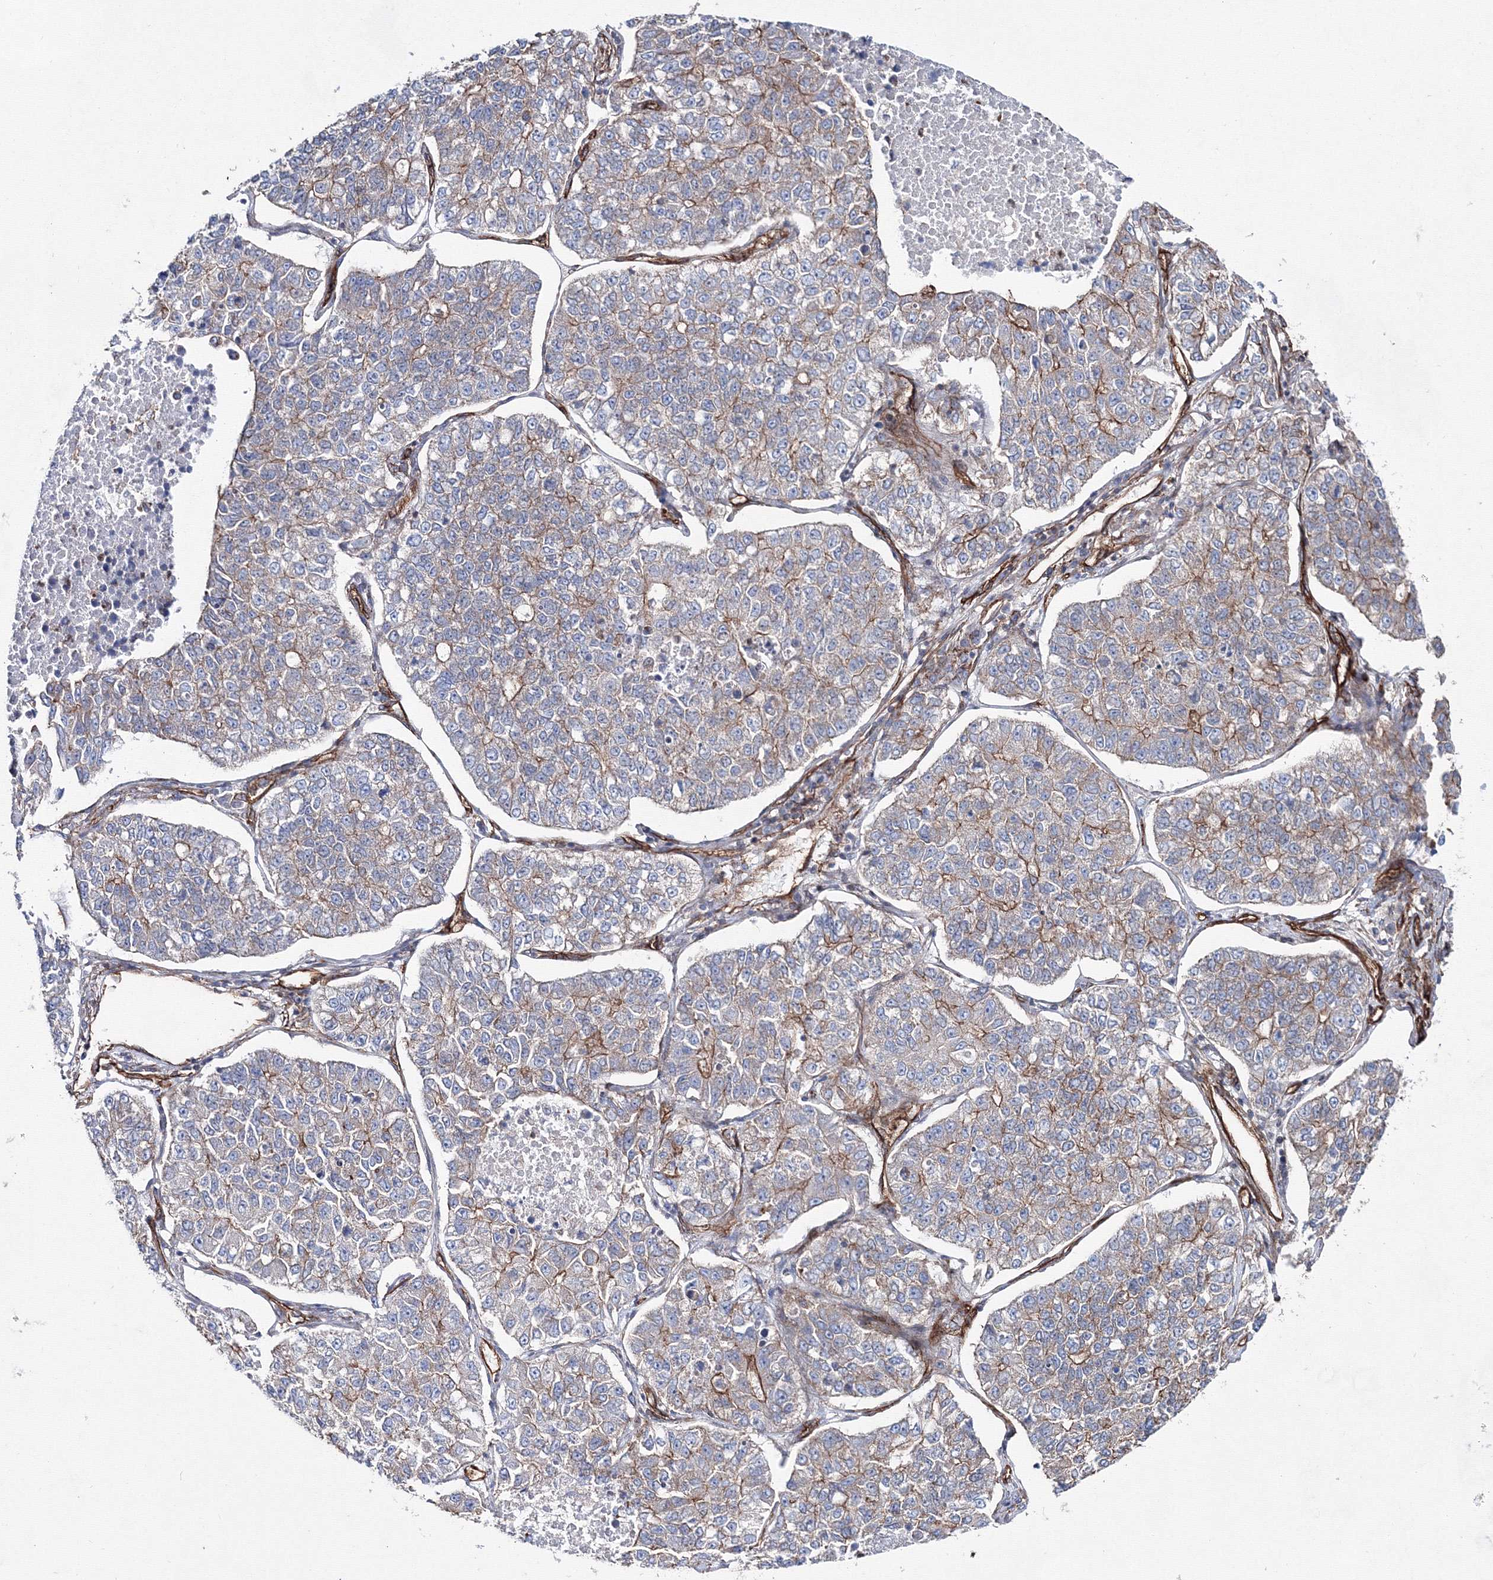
{"staining": {"intensity": "moderate", "quantity": "<25%", "location": "cytoplasmic/membranous"}, "tissue": "lung cancer", "cell_type": "Tumor cells", "image_type": "cancer", "snomed": [{"axis": "morphology", "description": "Adenocarcinoma, NOS"}, {"axis": "topography", "description": "Lung"}], "caption": "Lung cancer tissue reveals moderate cytoplasmic/membranous staining in approximately <25% of tumor cells", "gene": "ANKRD37", "patient": {"sex": "male", "age": 49}}